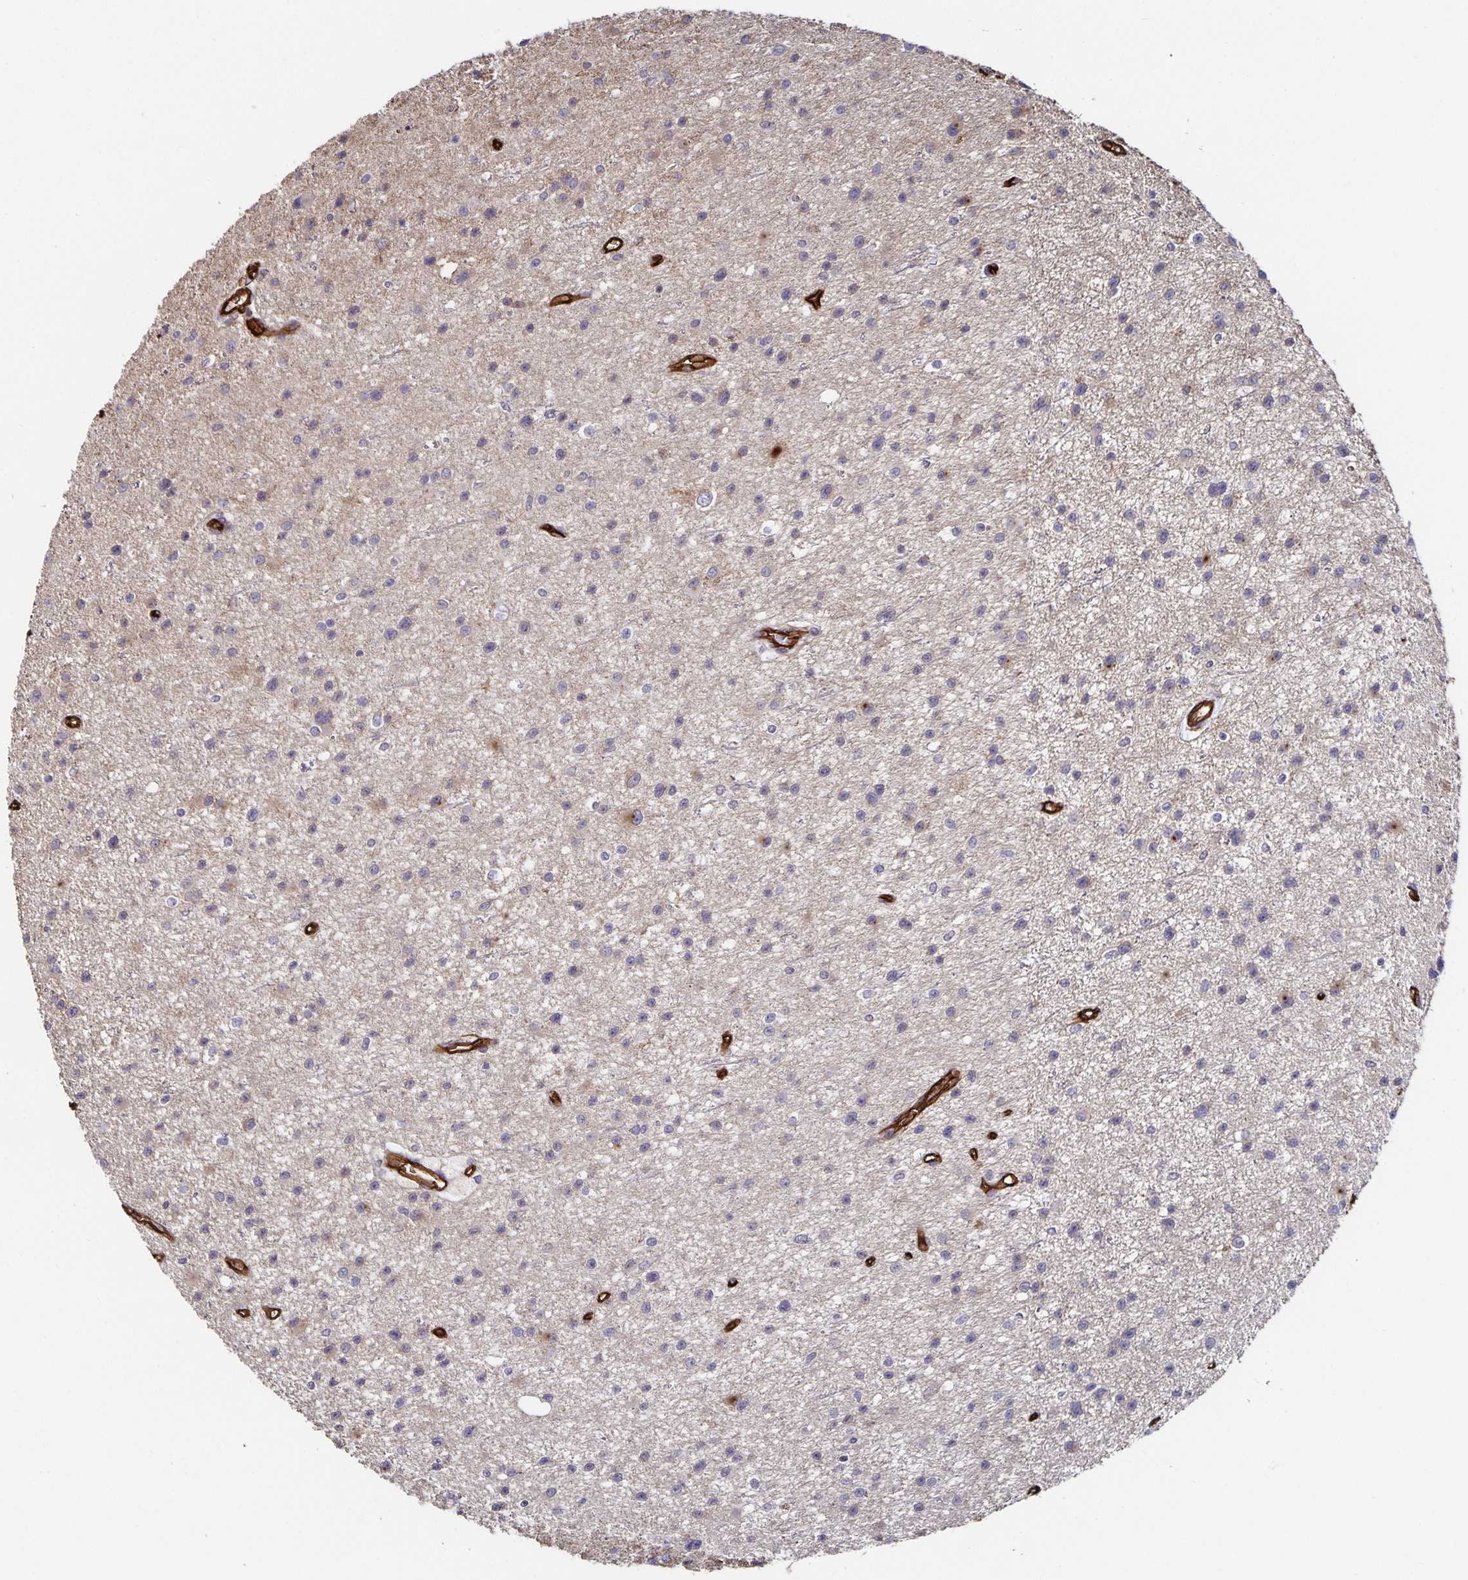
{"staining": {"intensity": "negative", "quantity": "none", "location": "none"}, "tissue": "glioma", "cell_type": "Tumor cells", "image_type": "cancer", "snomed": [{"axis": "morphology", "description": "Glioma, malignant, Low grade"}, {"axis": "topography", "description": "Brain"}], "caption": "Tumor cells are negative for protein expression in human malignant low-grade glioma. (Immunohistochemistry (ihc), brightfield microscopy, high magnification).", "gene": "PODXL", "patient": {"sex": "male", "age": 43}}